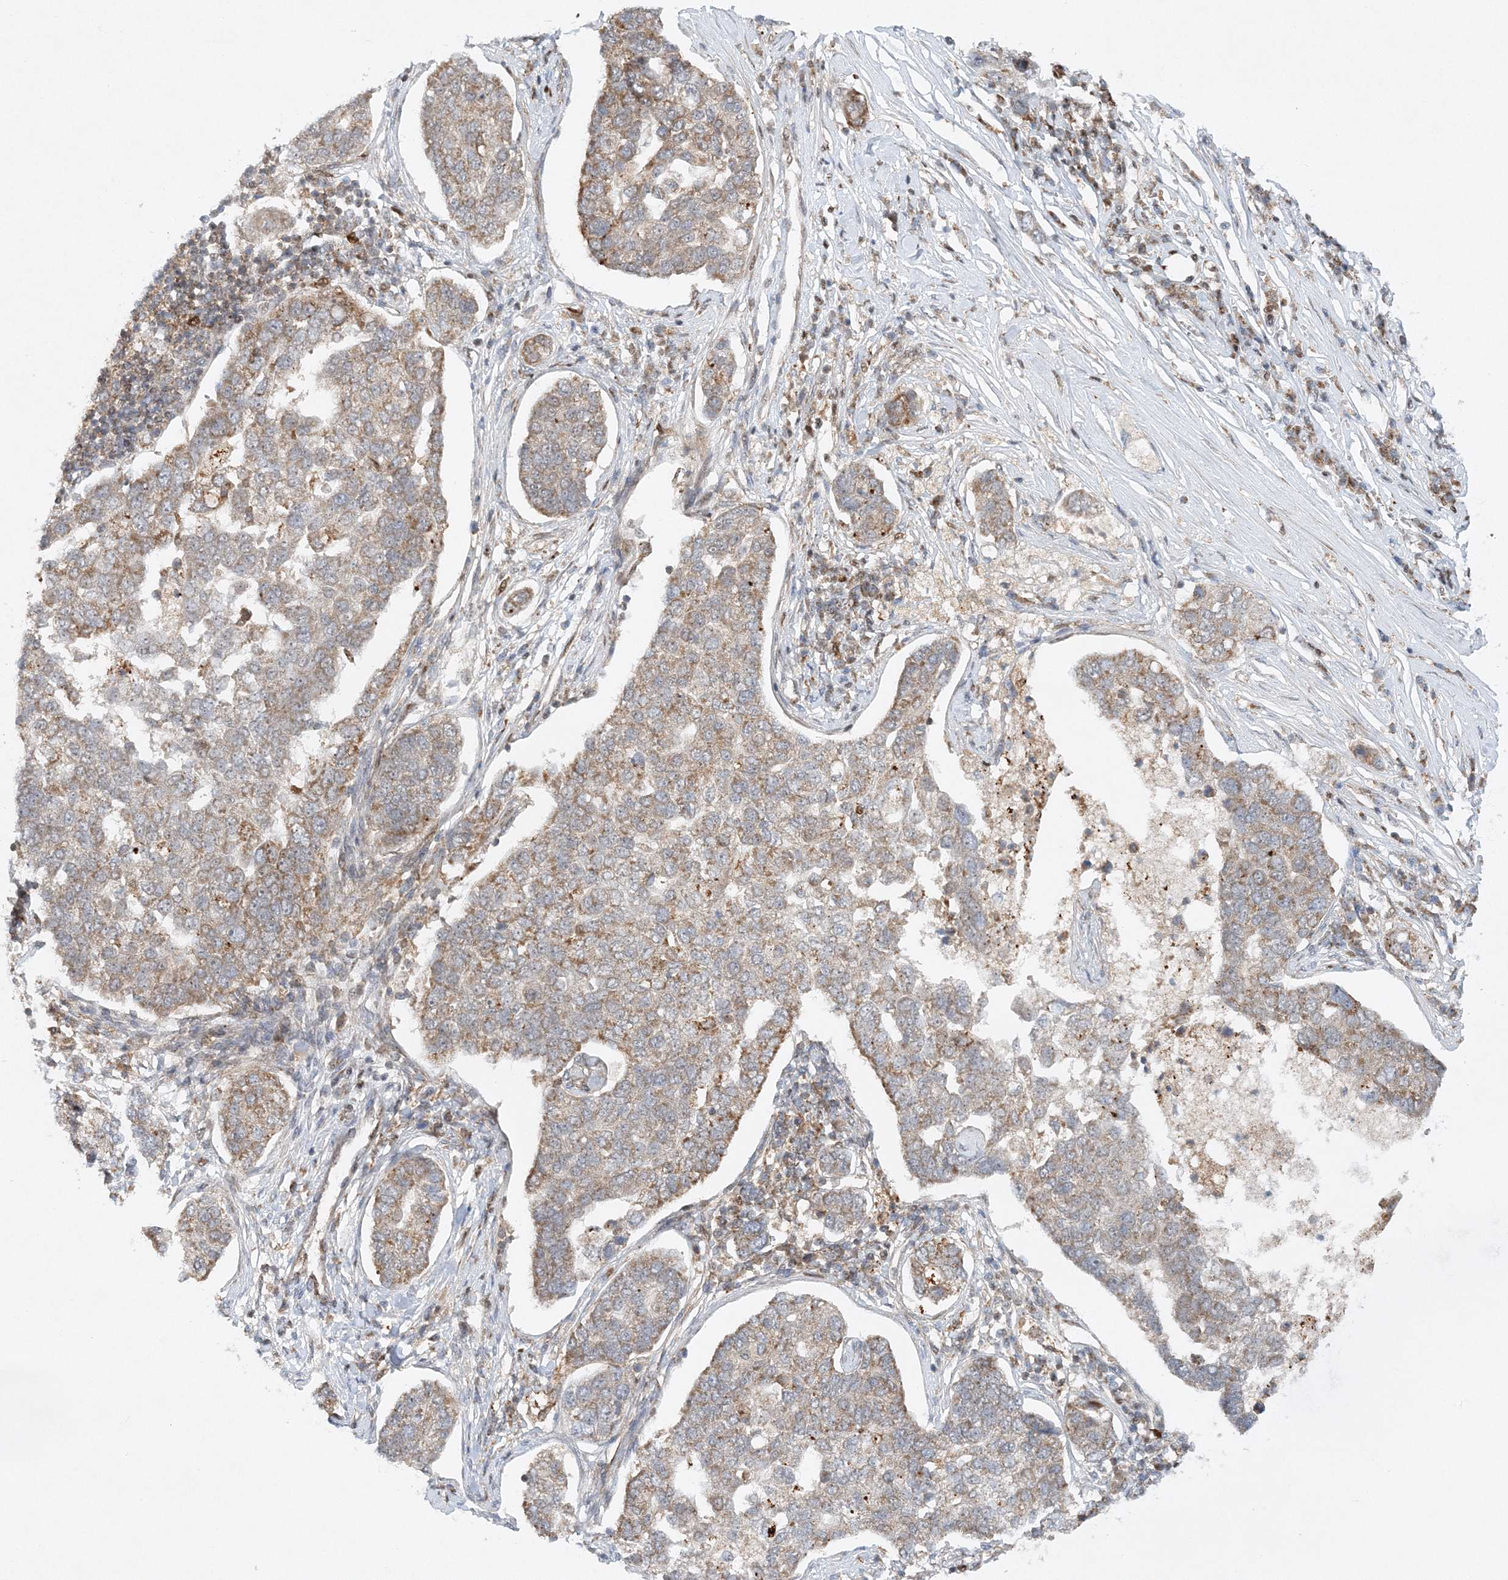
{"staining": {"intensity": "weak", "quantity": ">75%", "location": "cytoplasmic/membranous"}, "tissue": "pancreatic cancer", "cell_type": "Tumor cells", "image_type": "cancer", "snomed": [{"axis": "morphology", "description": "Adenocarcinoma, NOS"}, {"axis": "topography", "description": "Pancreas"}], "caption": "About >75% of tumor cells in pancreatic cancer (adenocarcinoma) demonstrate weak cytoplasmic/membranous protein staining as visualized by brown immunohistochemical staining.", "gene": "RAB11FIP2", "patient": {"sex": "female", "age": 61}}